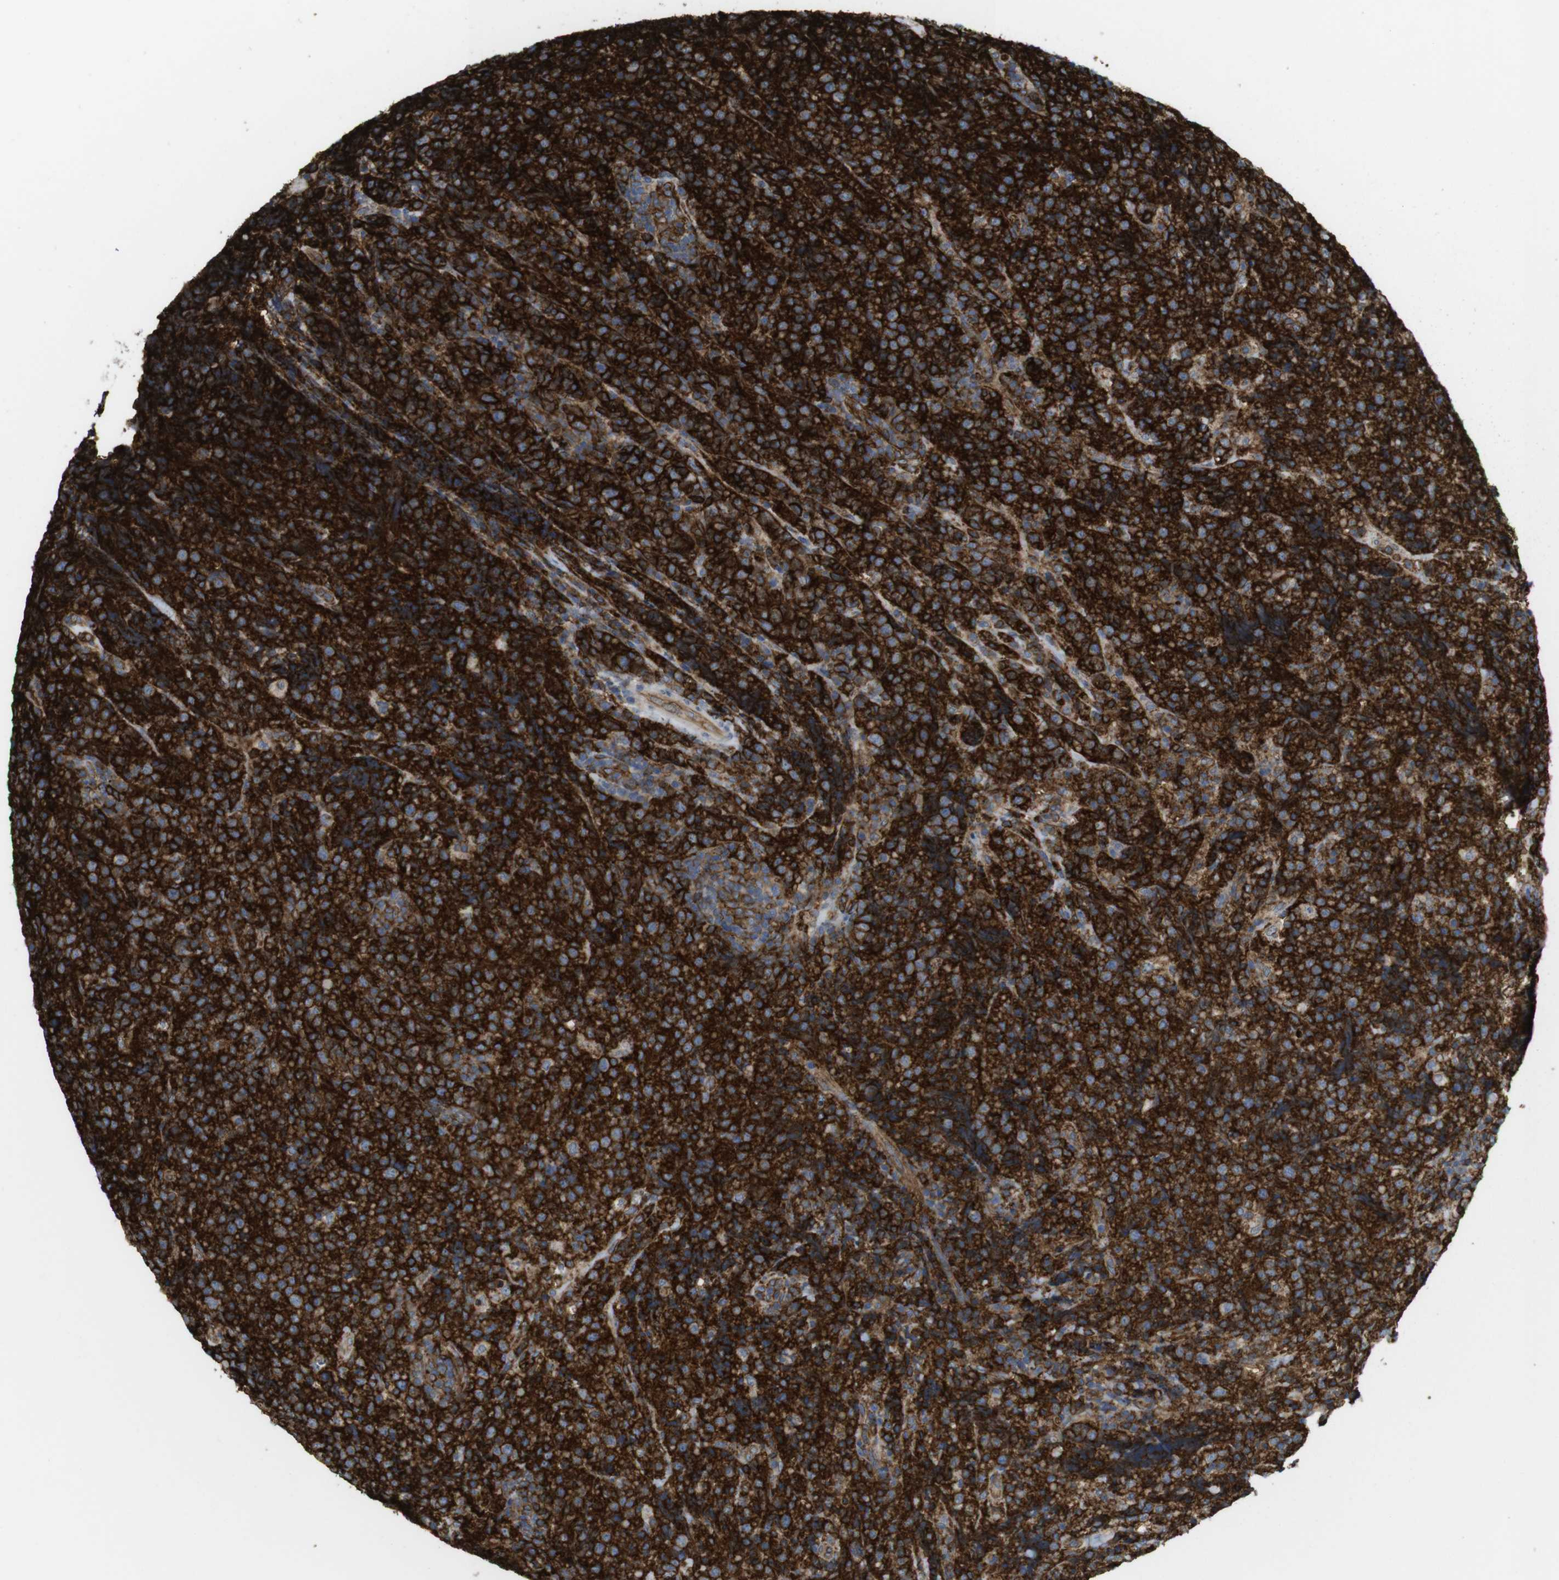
{"staining": {"intensity": "strong", "quantity": ">75%", "location": "cytoplasmic/membranous"}, "tissue": "lymphoma", "cell_type": "Tumor cells", "image_type": "cancer", "snomed": [{"axis": "morphology", "description": "Malignant lymphoma, non-Hodgkin's type, High grade"}, {"axis": "topography", "description": "Tonsil"}], "caption": "Human malignant lymphoma, non-Hodgkin's type (high-grade) stained with a brown dye displays strong cytoplasmic/membranous positive staining in about >75% of tumor cells.", "gene": "CCR6", "patient": {"sex": "female", "age": 36}}